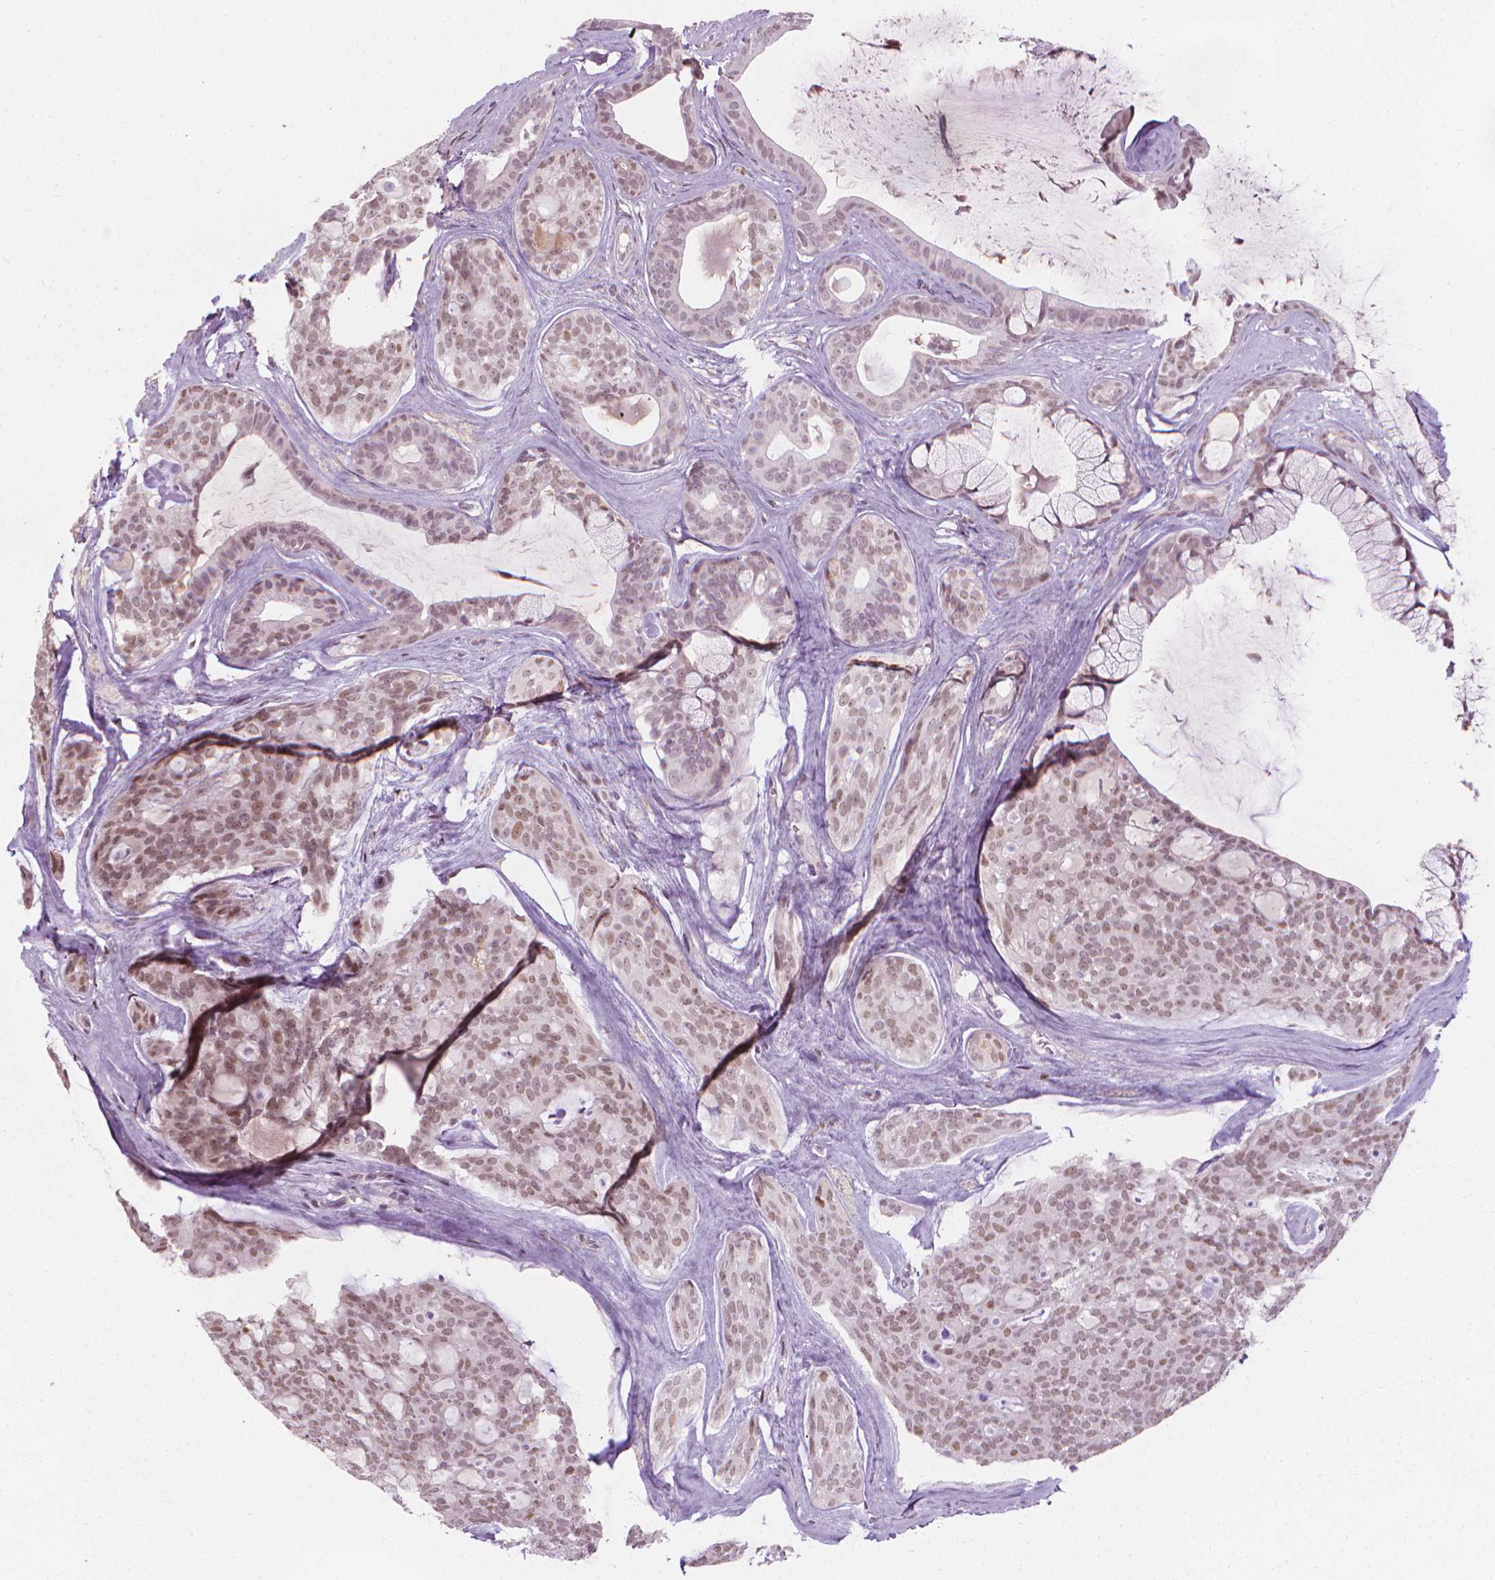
{"staining": {"intensity": "weak", "quantity": ">75%", "location": "nuclear"}, "tissue": "head and neck cancer", "cell_type": "Tumor cells", "image_type": "cancer", "snomed": [{"axis": "morphology", "description": "Adenocarcinoma, NOS"}, {"axis": "topography", "description": "Head-Neck"}], "caption": "IHC image of neoplastic tissue: human adenocarcinoma (head and neck) stained using immunohistochemistry demonstrates low levels of weak protein expression localized specifically in the nuclear of tumor cells, appearing as a nuclear brown color.", "gene": "CDKN1C", "patient": {"sex": "male", "age": 66}}